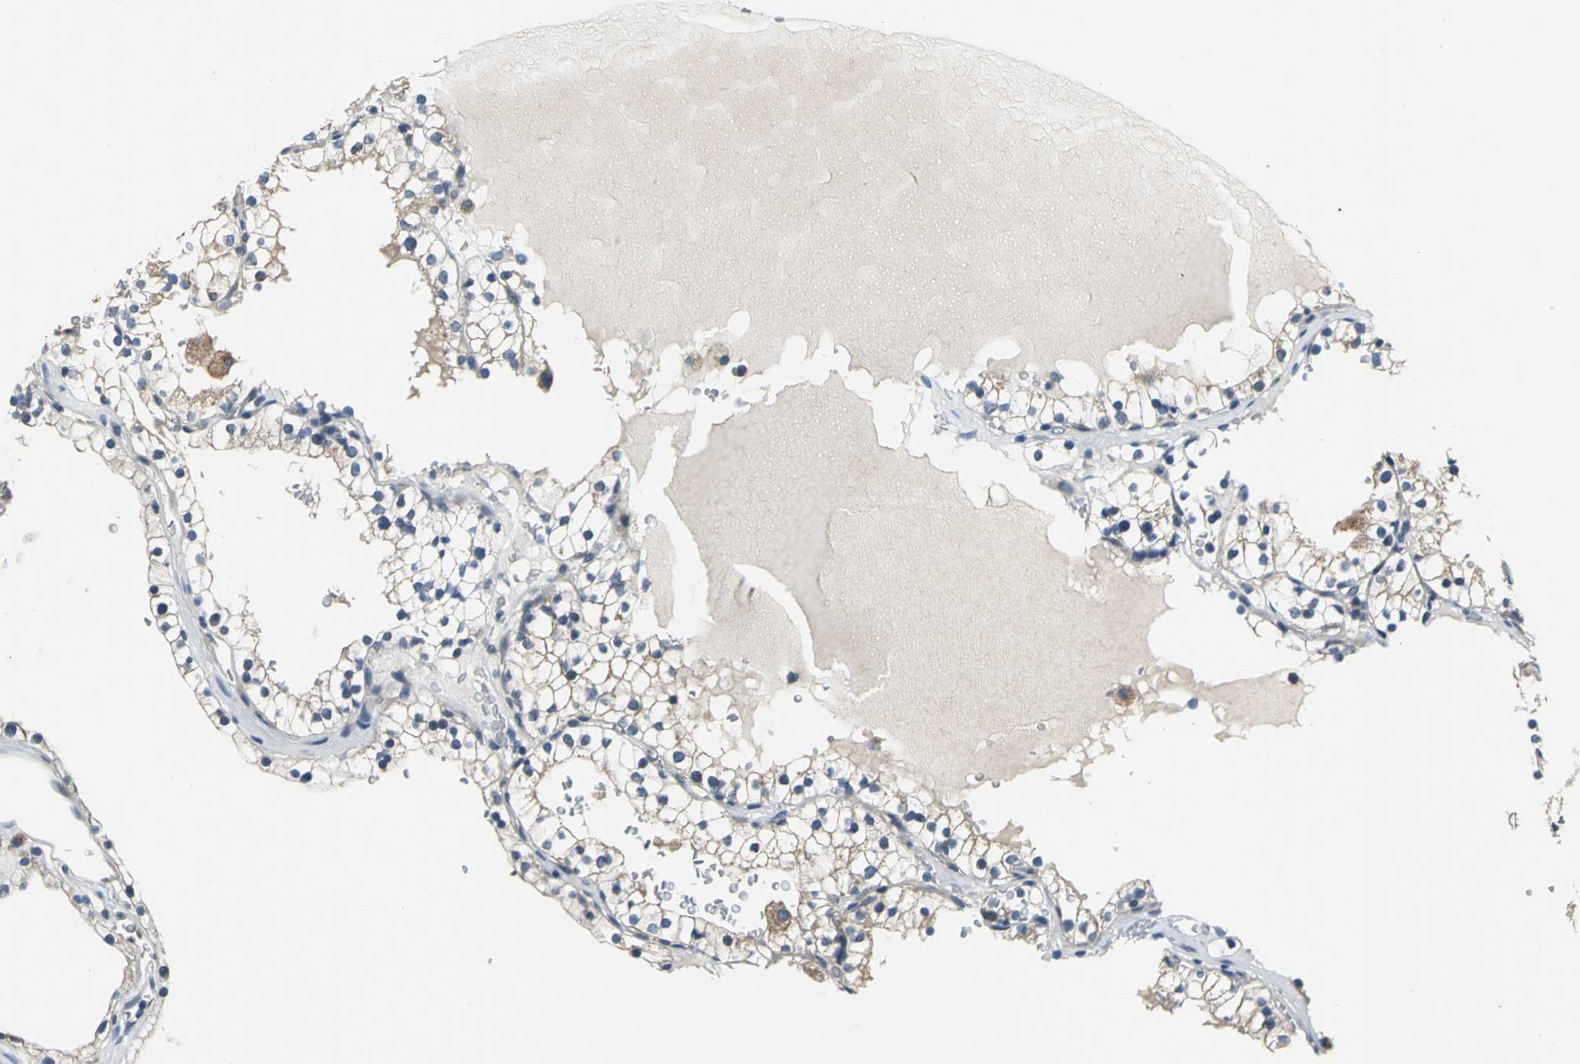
{"staining": {"intensity": "weak", "quantity": "25%-75%", "location": "cytoplasmic/membranous"}, "tissue": "renal cancer", "cell_type": "Tumor cells", "image_type": "cancer", "snomed": [{"axis": "morphology", "description": "Adenocarcinoma, NOS"}, {"axis": "topography", "description": "Kidney"}], "caption": "An image of human renal cancer stained for a protein displays weak cytoplasmic/membranous brown staining in tumor cells. The staining was performed using DAB (3,3'-diaminobenzidine), with brown indicating positive protein expression. Nuclei are stained blue with hematoxylin.", "gene": "SLC16A7", "patient": {"sex": "female", "age": 41}}